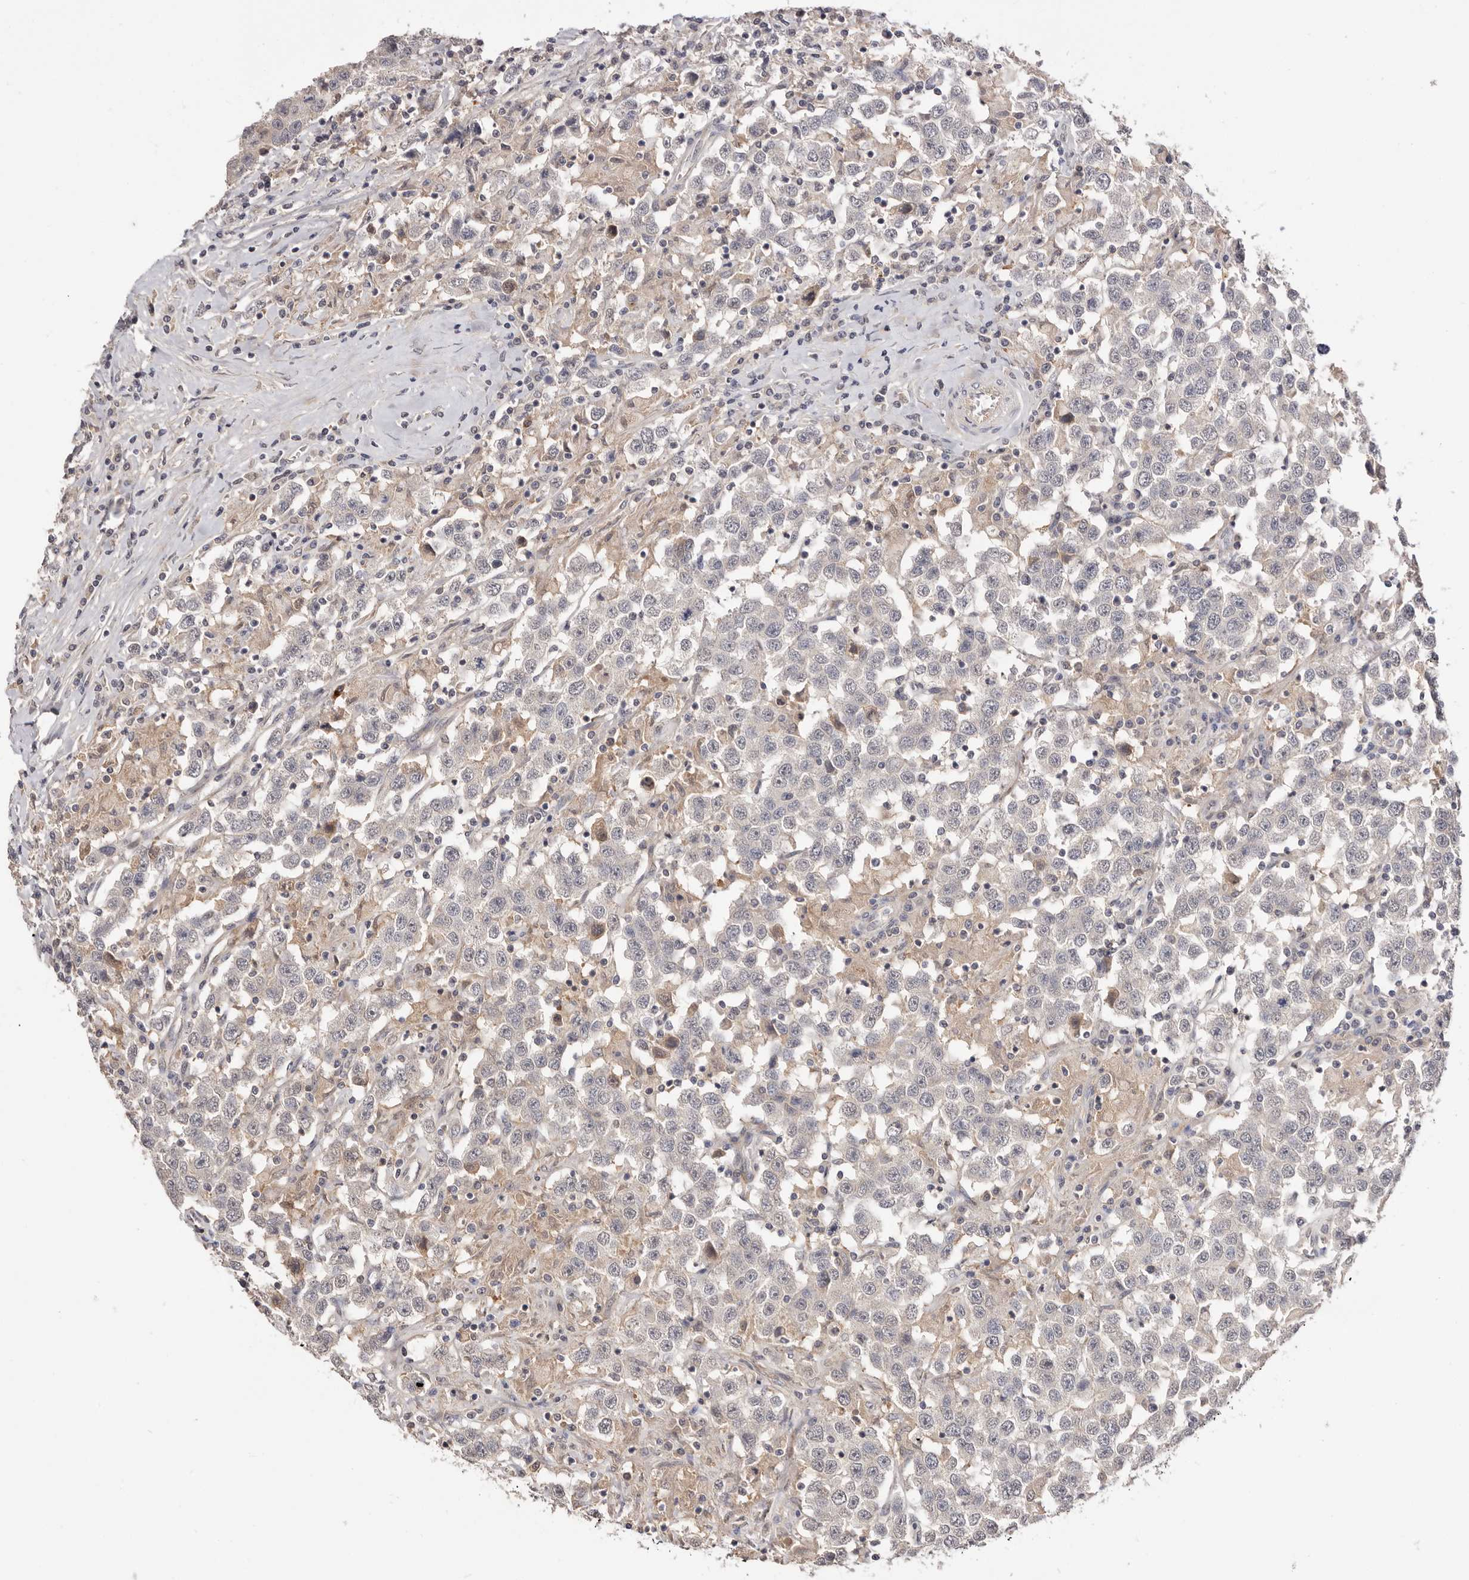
{"staining": {"intensity": "negative", "quantity": "none", "location": "none"}, "tissue": "testis cancer", "cell_type": "Tumor cells", "image_type": "cancer", "snomed": [{"axis": "morphology", "description": "Seminoma, NOS"}, {"axis": "topography", "description": "Testis"}], "caption": "IHC photomicrograph of testis seminoma stained for a protein (brown), which shows no expression in tumor cells.", "gene": "DOP1A", "patient": {"sex": "male", "age": 41}}